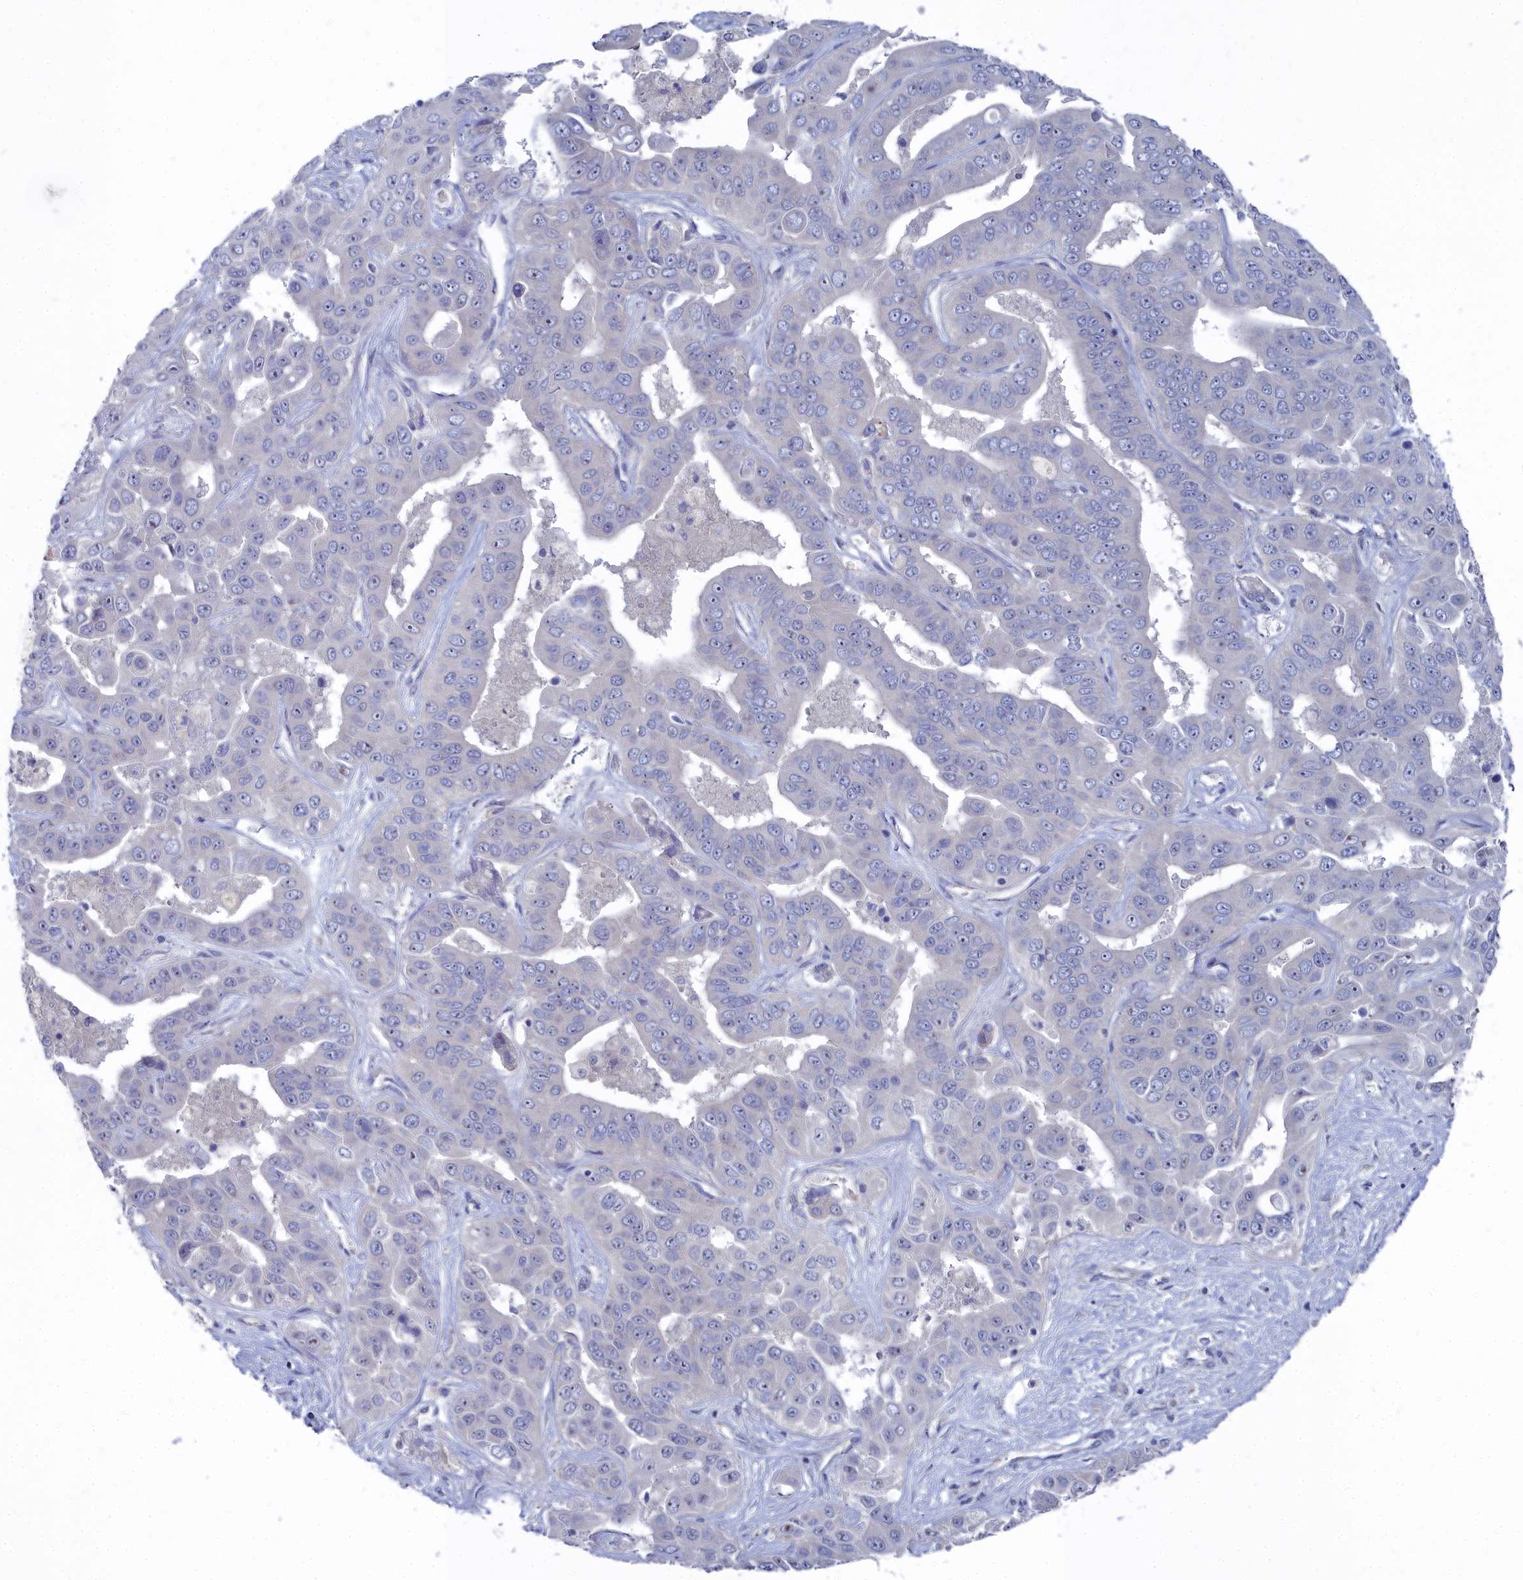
{"staining": {"intensity": "negative", "quantity": "none", "location": "none"}, "tissue": "liver cancer", "cell_type": "Tumor cells", "image_type": "cancer", "snomed": [{"axis": "morphology", "description": "Cholangiocarcinoma"}, {"axis": "topography", "description": "Liver"}], "caption": "A histopathology image of liver cancer stained for a protein exhibits no brown staining in tumor cells.", "gene": "CCDC149", "patient": {"sex": "female", "age": 52}}